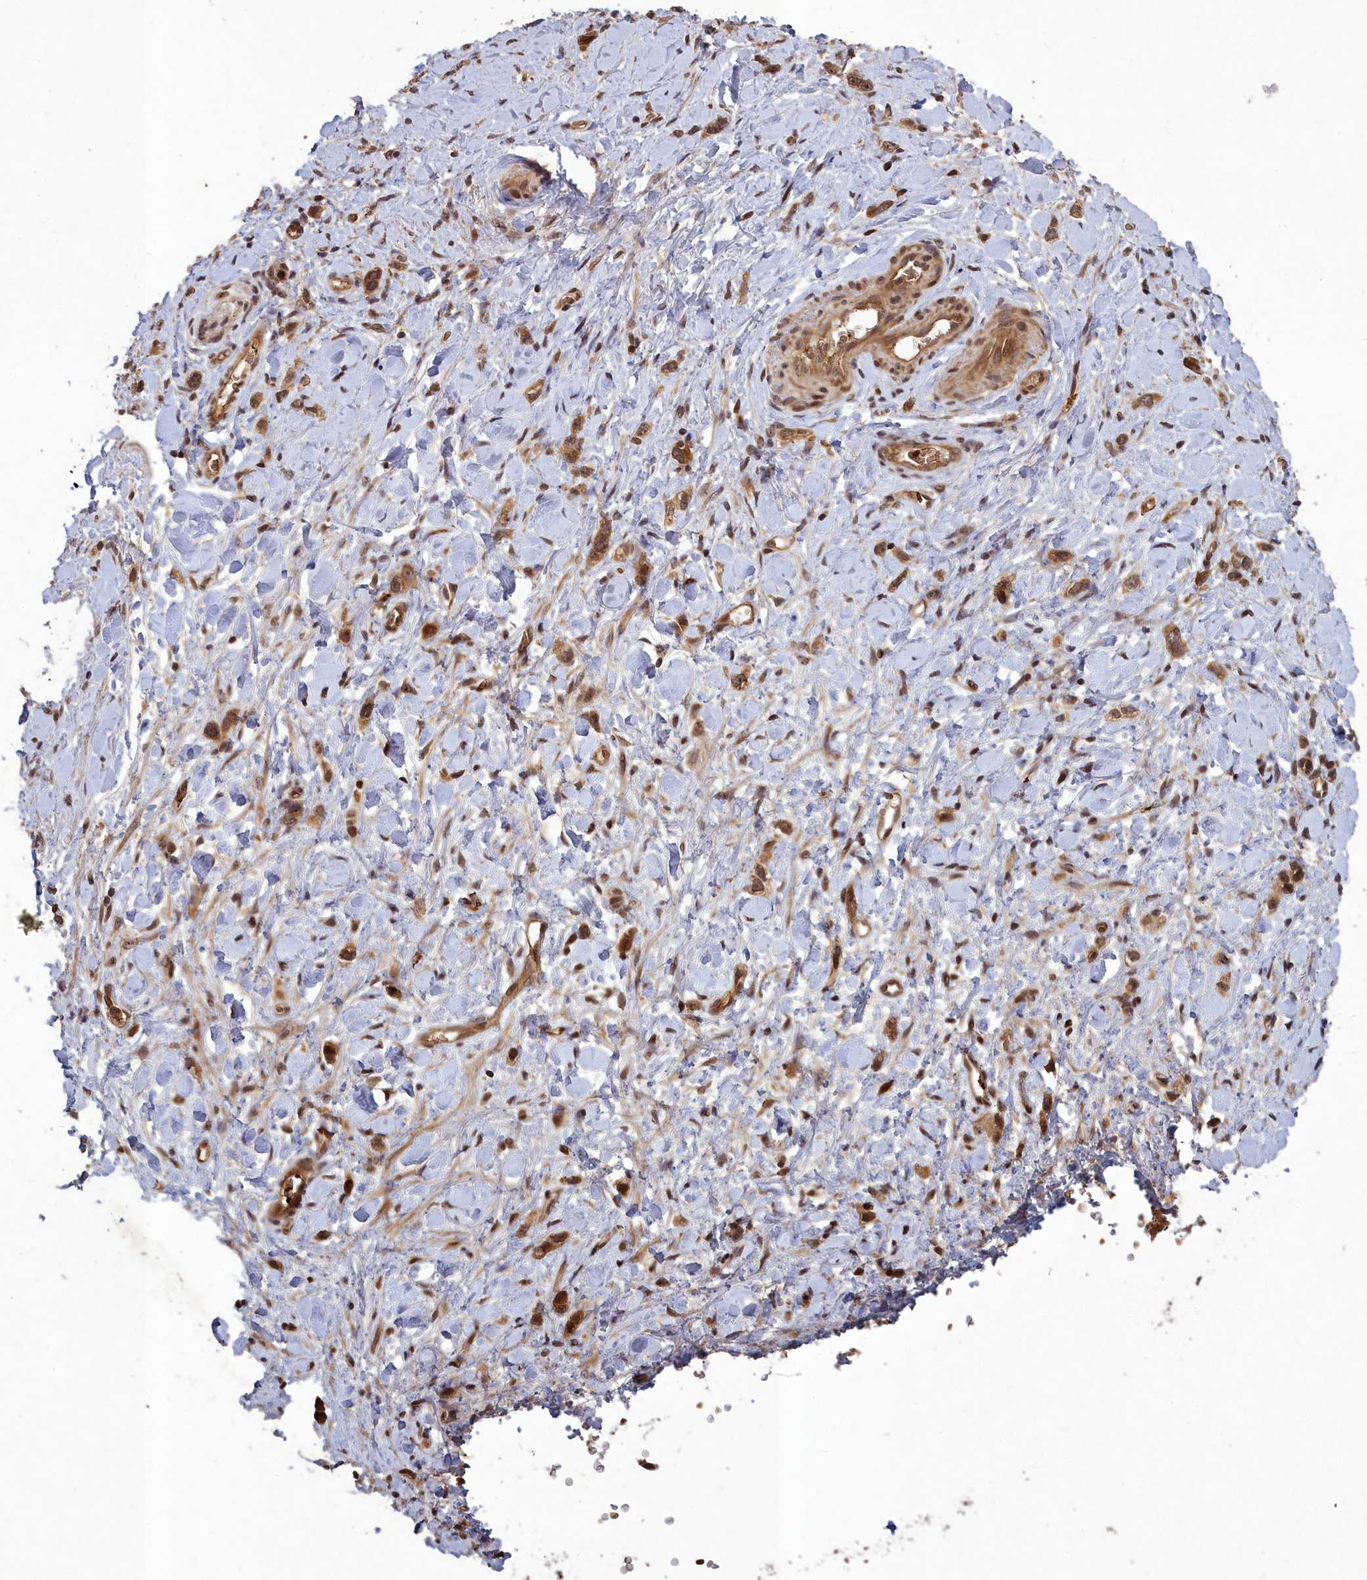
{"staining": {"intensity": "moderate", "quantity": ">75%", "location": "cytoplasmic/membranous,nuclear"}, "tissue": "stomach cancer", "cell_type": "Tumor cells", "image_type": "cancer", "snomed": [{"axis": "morphology", "description": "Adenocarcinoma, NOS"}, {"axis": "topography", "description": "Stomach"}], "caption": "Stomach cancer was stained to show a protein in brown. There is medium levels of moderate cytoplasmic/membranous and nuclear expression in about >75% of tumor cells. The staining is performed using DAB (3,3'-diaminobenzidine) brown chromogen to label protein expression. The nuclei are counter-stained blue using hematoxylin.", "gene": "SRMS", "patient": {"sex": "female", "age": 65}}